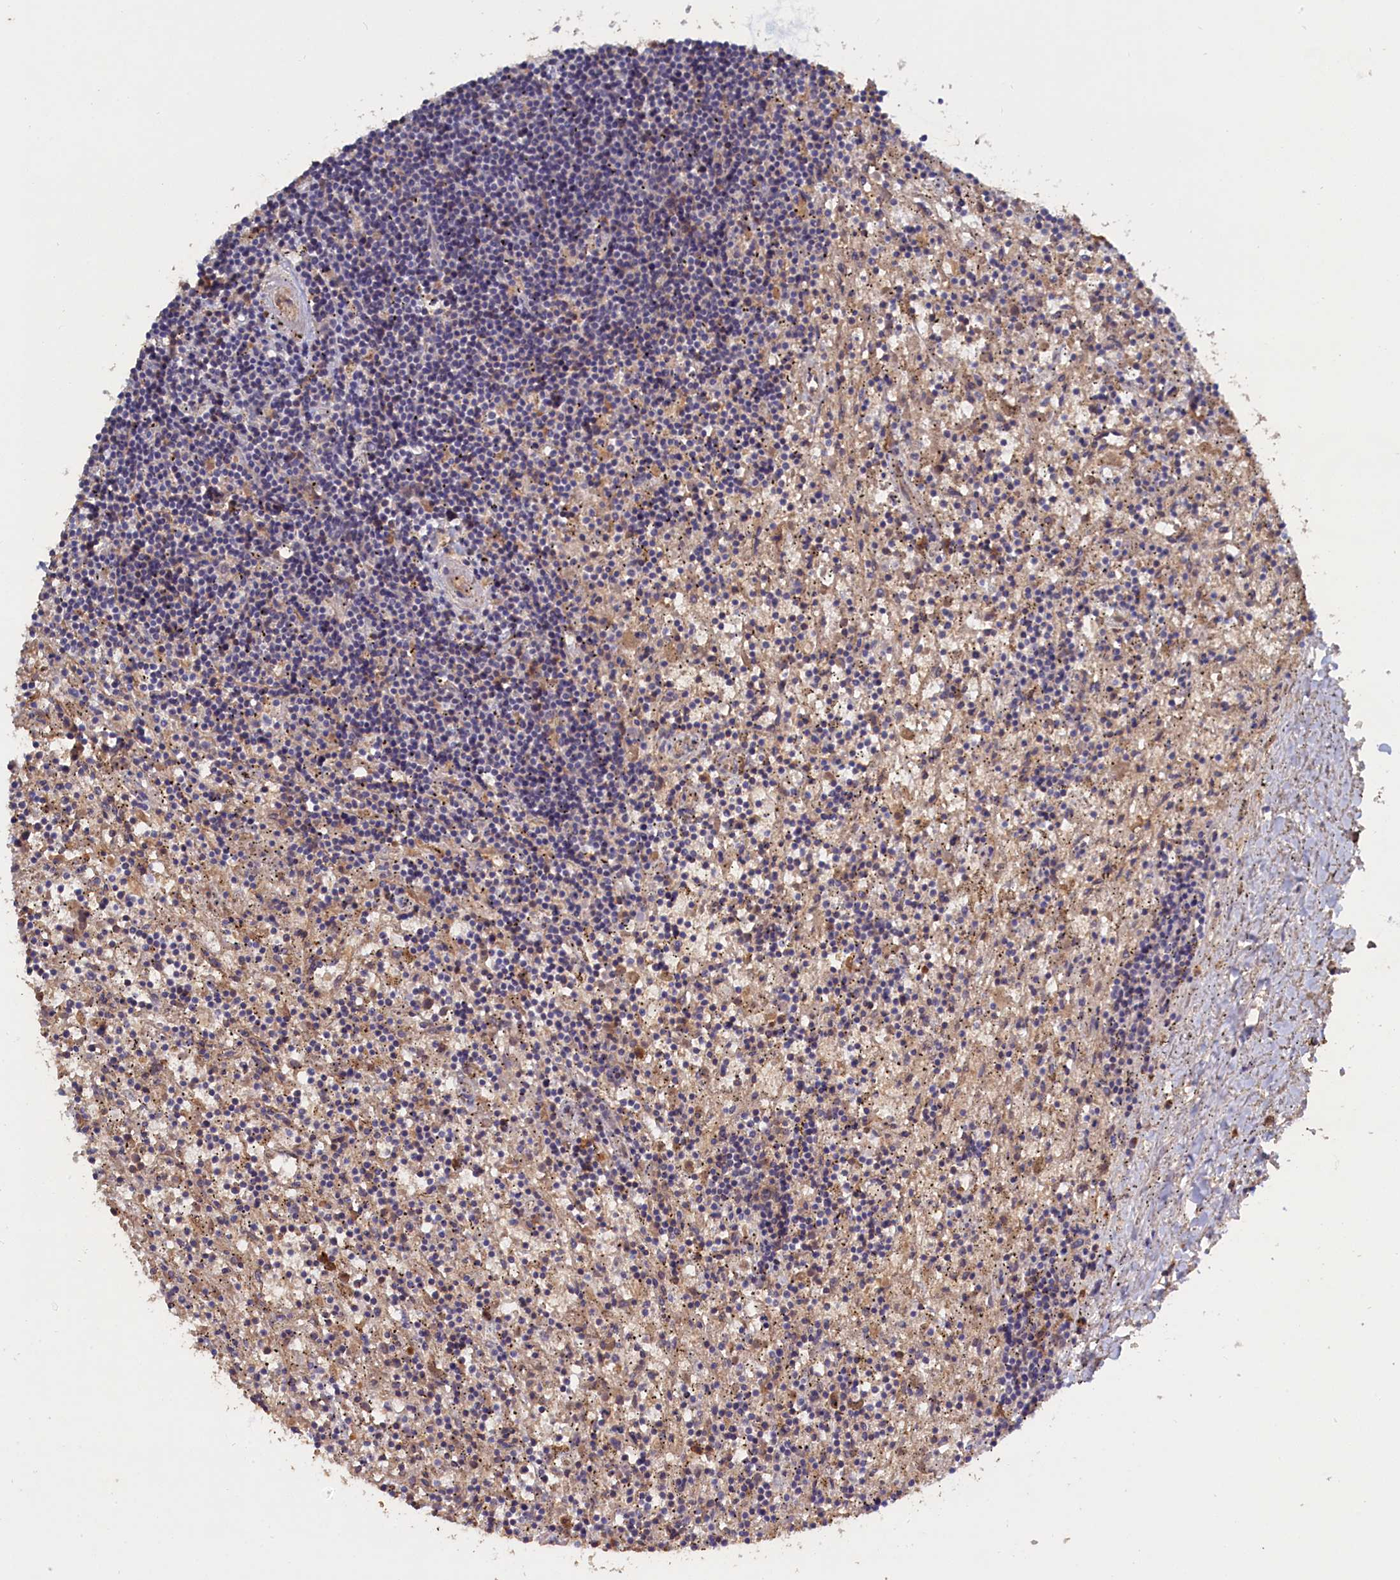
{"staining": {"intensity": "negative", "quantity": "none", "location": "none"}, "tissue": "lymphoma", "cell_type": "Tumor cells", "image_type": "cancer", "snomed": [{"axis": "morphology", "description": "Malignant lymphoma, non-Hodgkin's type, Low grade"}, {"axis": "topography", "description": "Spleen"}], "caption": "This micrograph is of lymphoma stained with immunohistochemistry to label a protein in brown with the nuclei are counter-stained blue. There is no expression in tumor cells.", "gene": "CELF5", "patient": {"sex": "male", "age": 76}}